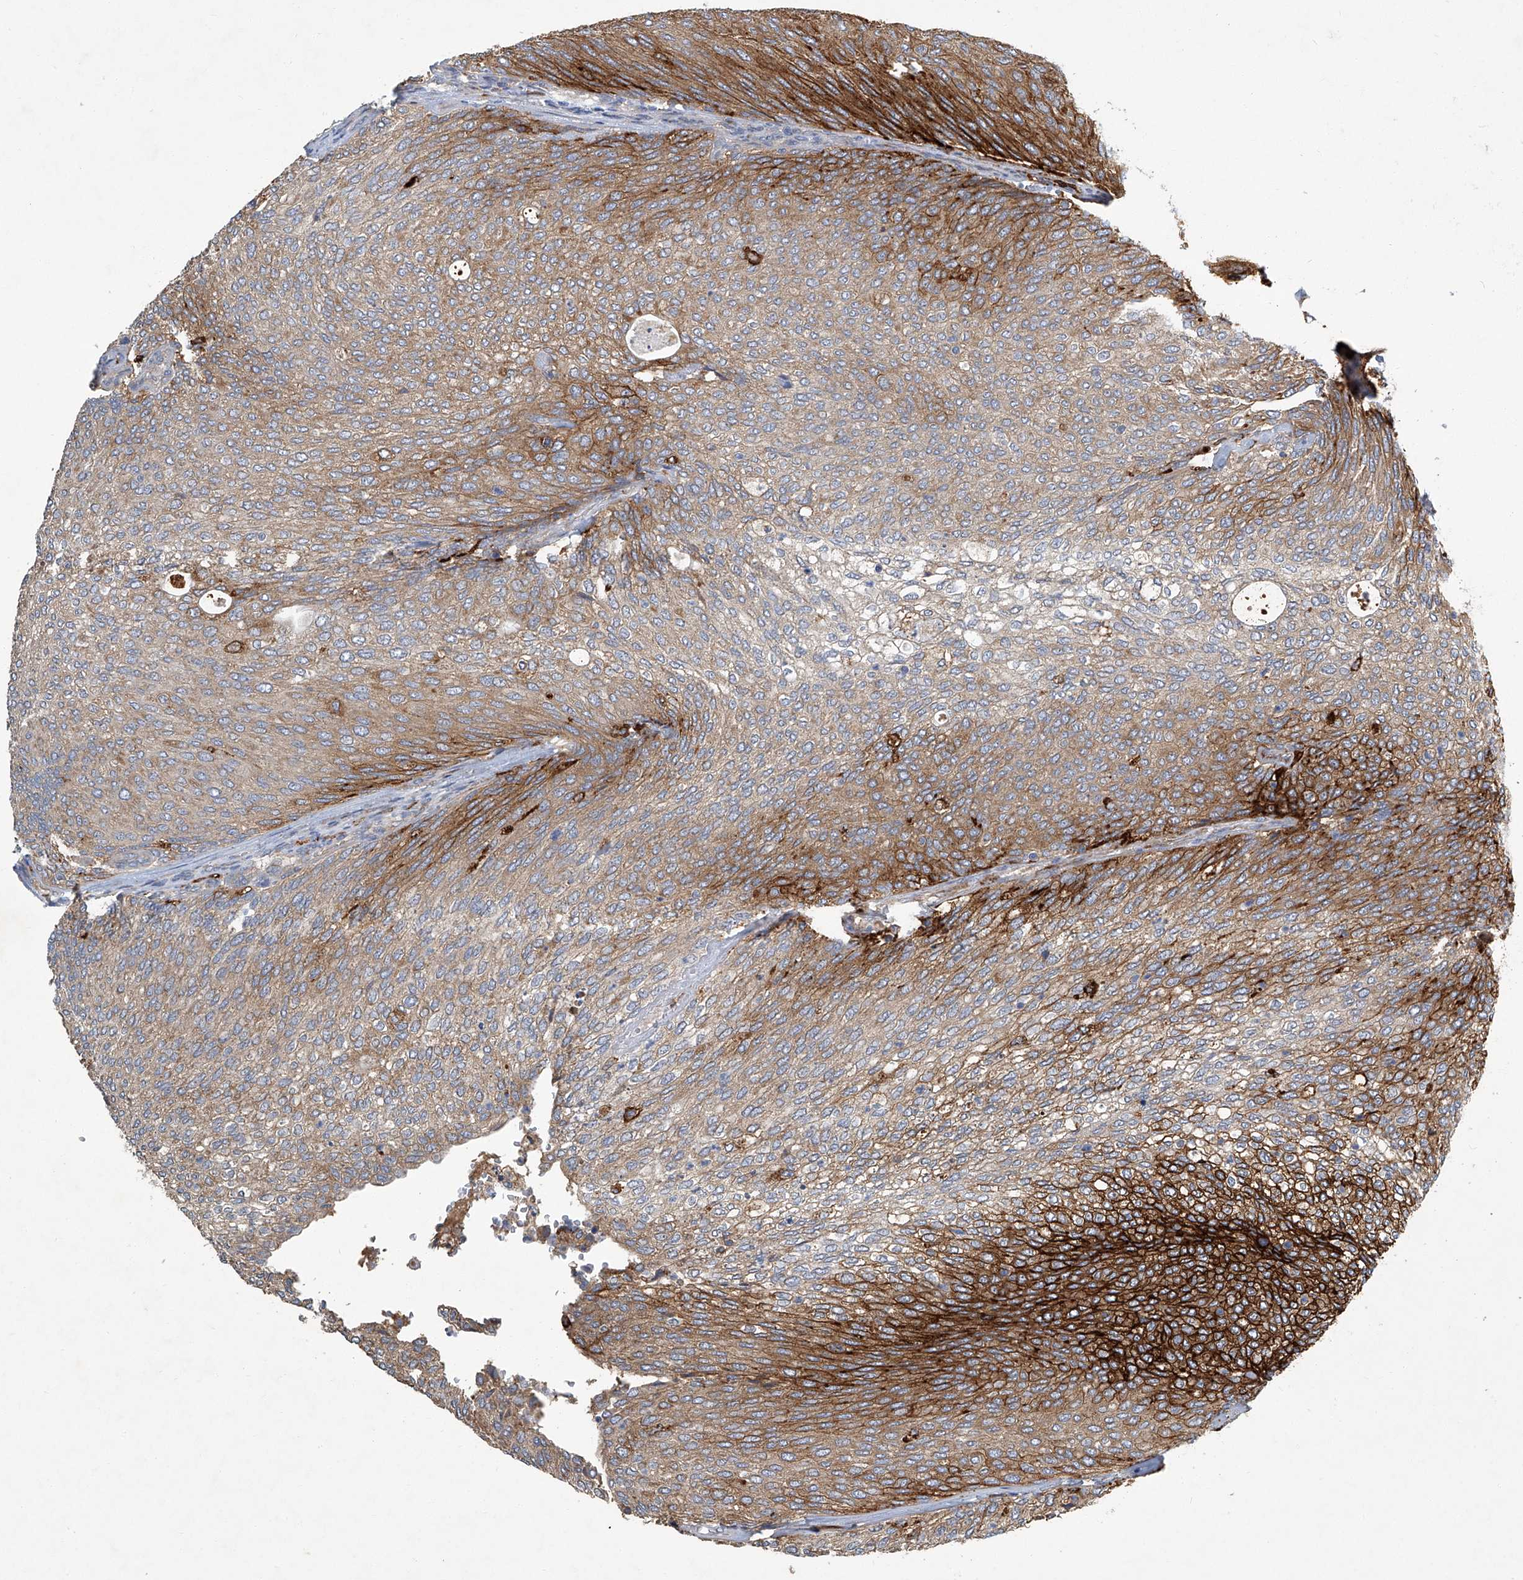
{"staining": {"intensity": "strong", "quantity": "<25%", "location": "cytoplasmic/membranous"}, "tissue": "urothelial cancer", "cell_type": "Tumor cells", "image_type": "cancer", "snomed": [{"axis": "morphology", "description": "Urothelial carcinoma, Low grade"}, {"axis": "topography", "description": "Urinary bladder"}], "caption": "Protein analysis of urothelial carcinoma (low-grade) tissue reveals strong cytoplasmic/membranous expression in approximately <25% of tumor cells.", "gene": "FAM167A", "patient": {"sex": "female", "age": 79}}